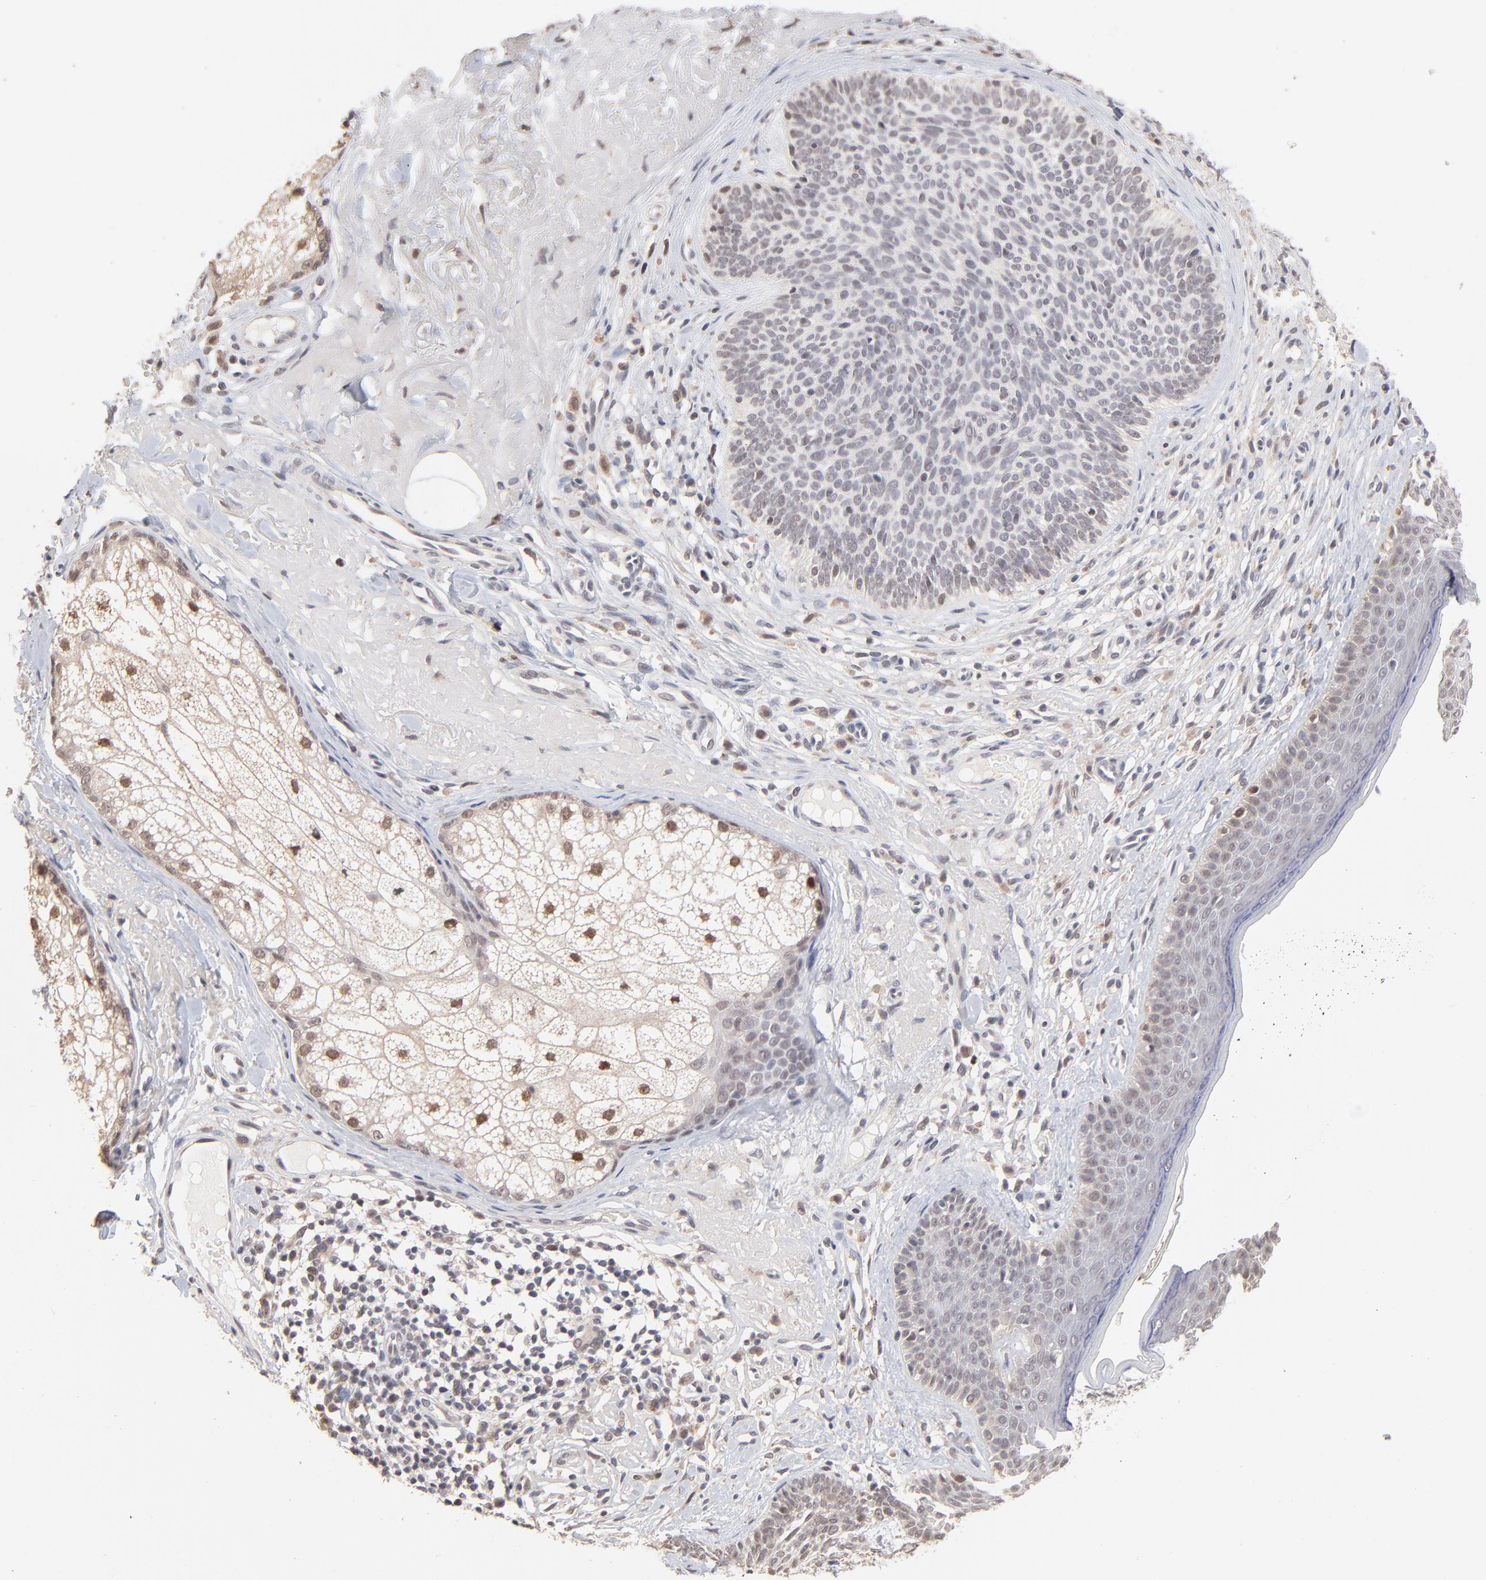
{"staining": {"intensity": "weak", "quantity": "<25%", "location": "nuclear"}, "tissue": "skin cancer", "cell_type": "Tumor cells", "image_type": "cancer", "snomed": [{"axis": "morphology", "description": "Basal cell carcinoma"}, {"axis": "topography", "description": "Skin"}], "caption": "Immunohistochemistry (IHC) micrograph of skin cancer stained for a protein (brown), which reveals no staining in tumor cells.", "gene": "MSL2", "patient": {"sex": "male", "age": 74}}